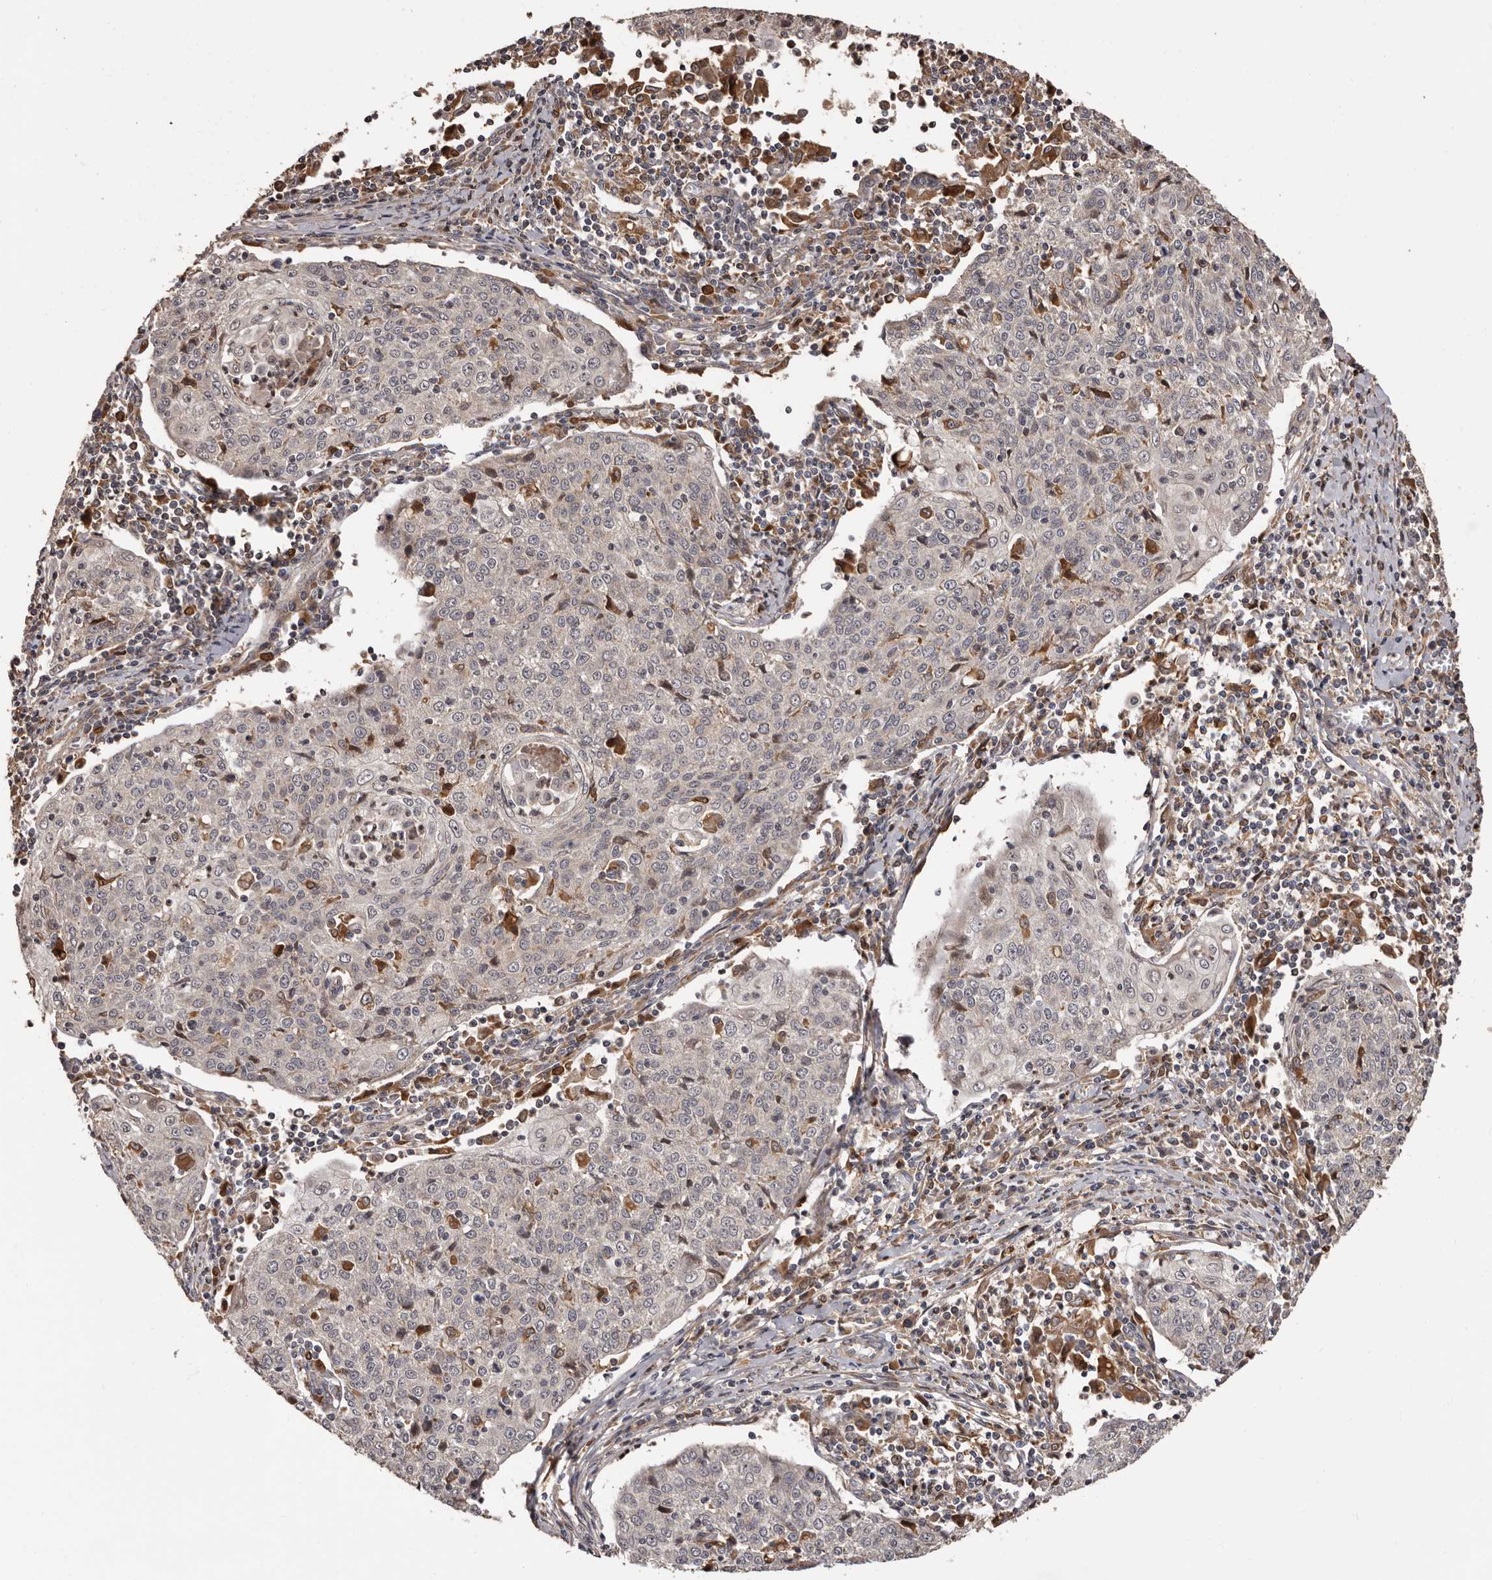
{"staining": {"intensity": "negative", "quantity": "none", "location": "none"}, "tissue": "cervical cancer", "cell_type": "Tumor cells", "image_type": "cancer", "snomed": [{"axis": "morphology", "description": "Squamous cell carcinoma, NOS"}, {"axis": "topography", "description": "Cervix"}], "caption": "The immunohistochemistry (IHC) image has no significant positivity in tumor cells of cervical cancer tissue. (Brightfield microscopy of DAB (3,3'-diaminobenzidine) immunohistochemistry at high magnification).", "gene": "ZCCHC7", "patient": {"sex": "female", "age": 48}}